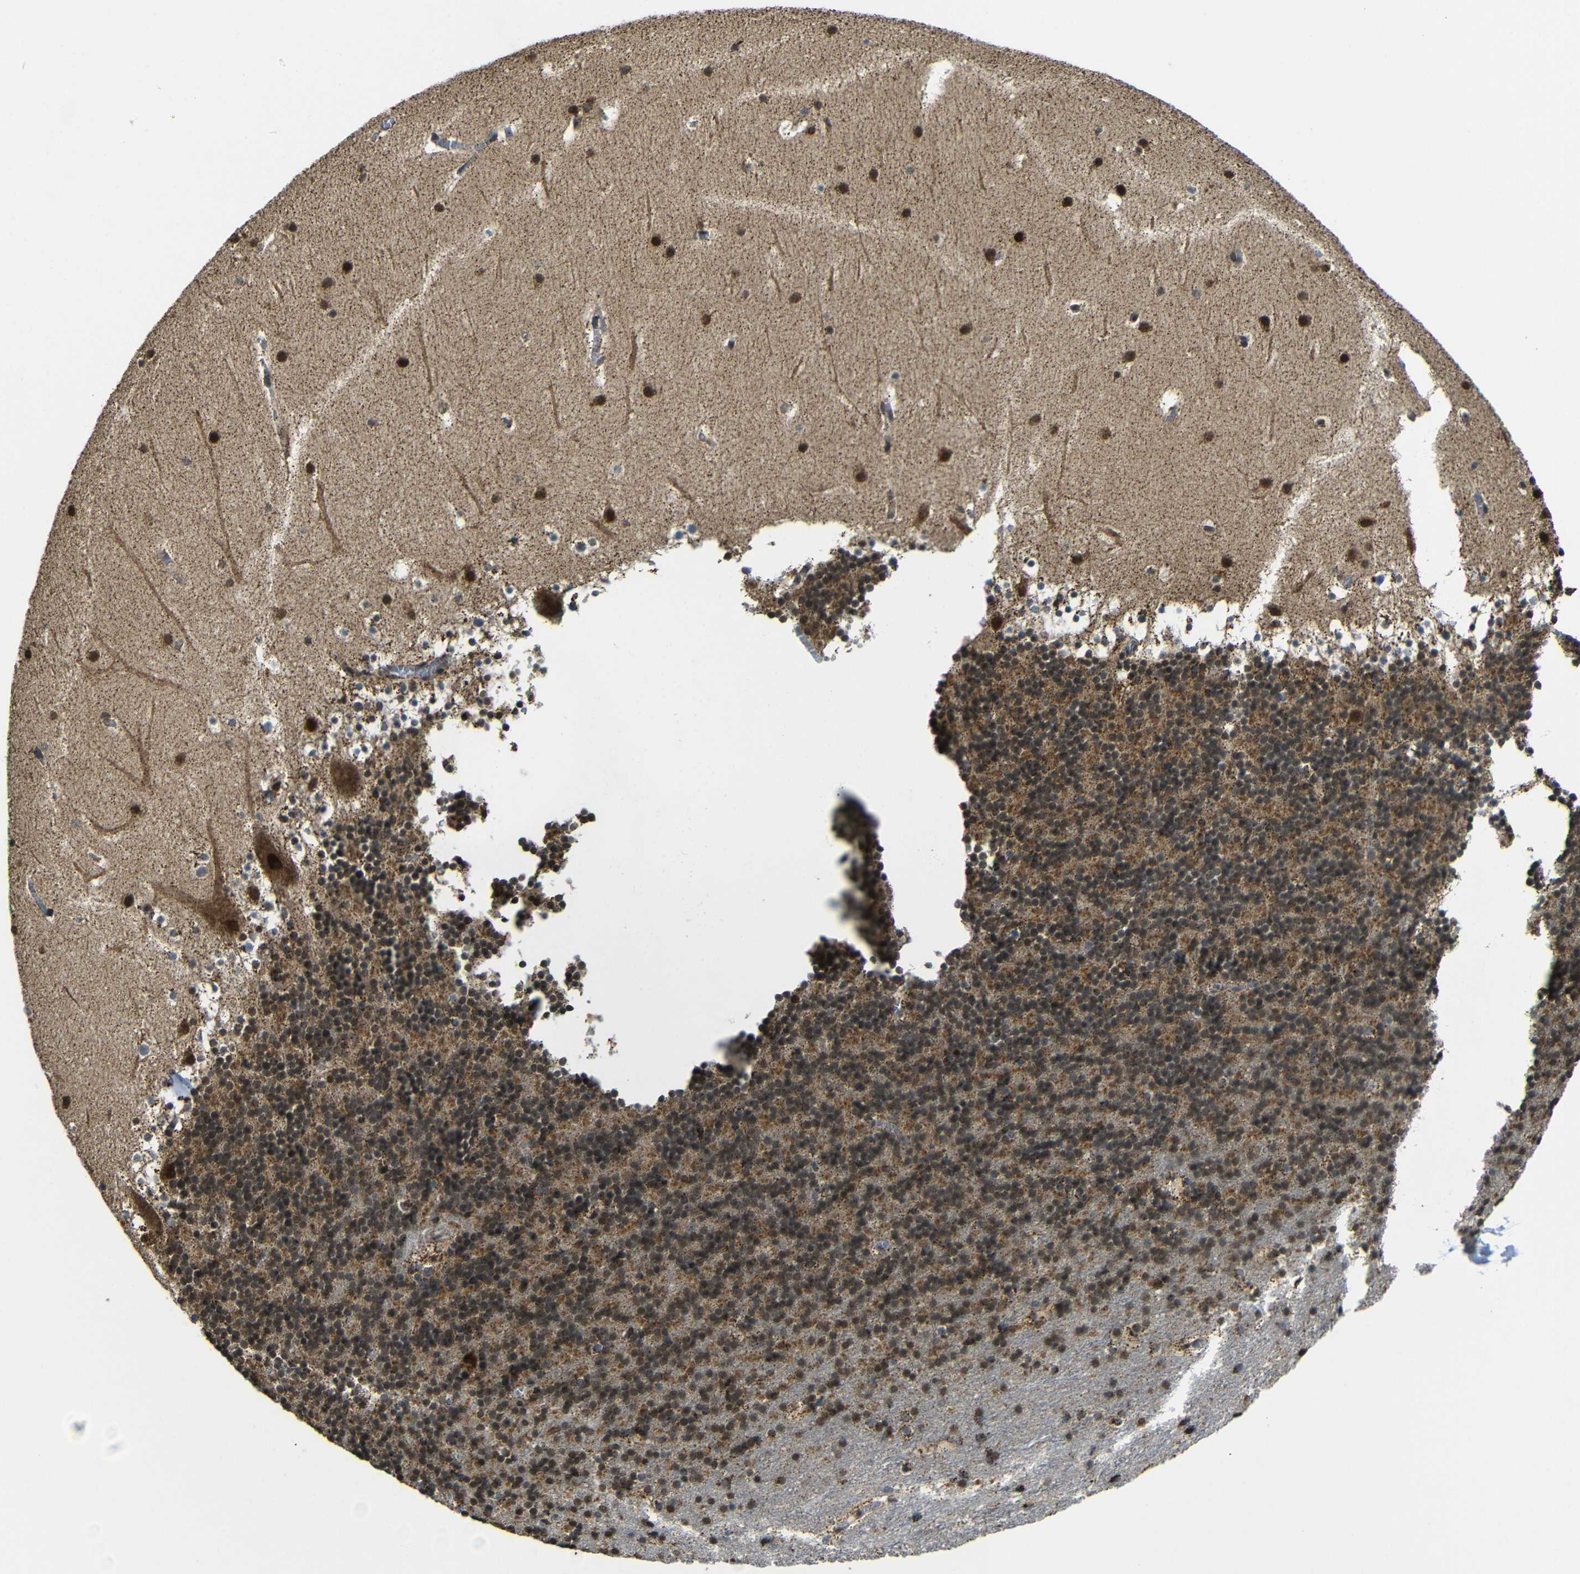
{"staining": {"intensity": "moderate", "quantity": "25%-75%", "location": "cytoplasmic/membranous,nuclear"}, "tissue": "cerebellum", "cell_type": "Cells in granular layer", "image_type": "normal", "snomed": [{"axis": "morphology", "description": "Normal tissue, NOS"}, {"axis": "topography", "description": "Cerebellum"}], "caption": "Protein expression analysis of benign cerebellum displays moderate cytoplasmic/membranous,nuclear expression in approximately 25%-75% of cells in granular layer. (Brightfield microscopy of DAB IHC at high magnification).", "gene": "FAM172A", "patient": {"sex": "male", "age": 45}}